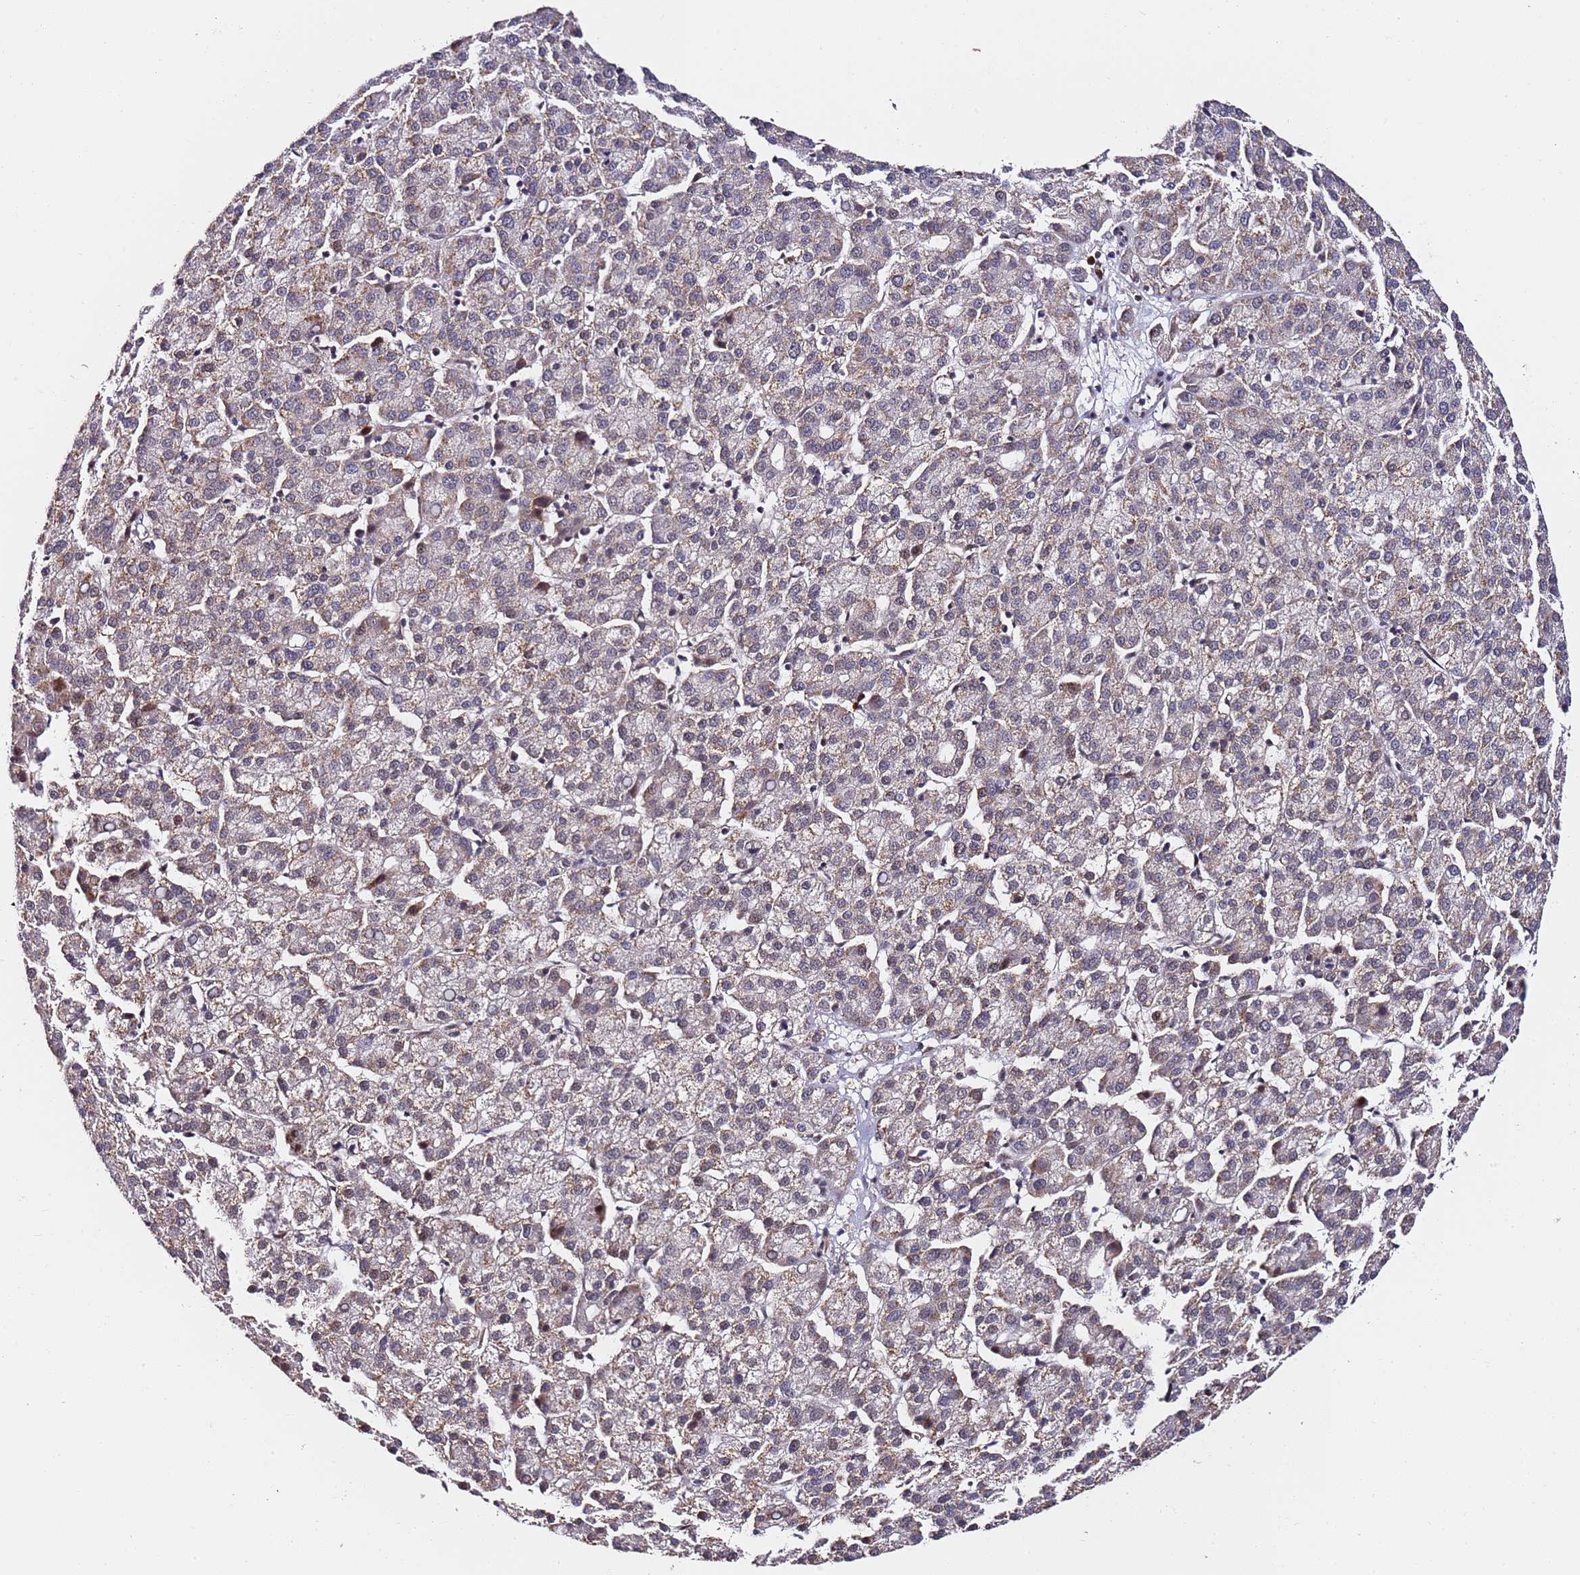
{"staining": {"intensity": "negative", "quantity": "none", "location": "none"}, "tissue": "liver cancer", "cell_type": "Tumor cells", "image_type": "cancer", "snomed": [{"axis": "morphology", "description": "Carcinoma, Hepatocellular, NOS"}, {"axis": "topography", "description": "Liver"}], "caption": "Immunohistochemical staining of human liver cancer reveals no significant staining in tumor cells.", "gene": "RGS18", "patient": {"sex": "female", "age": 58}}